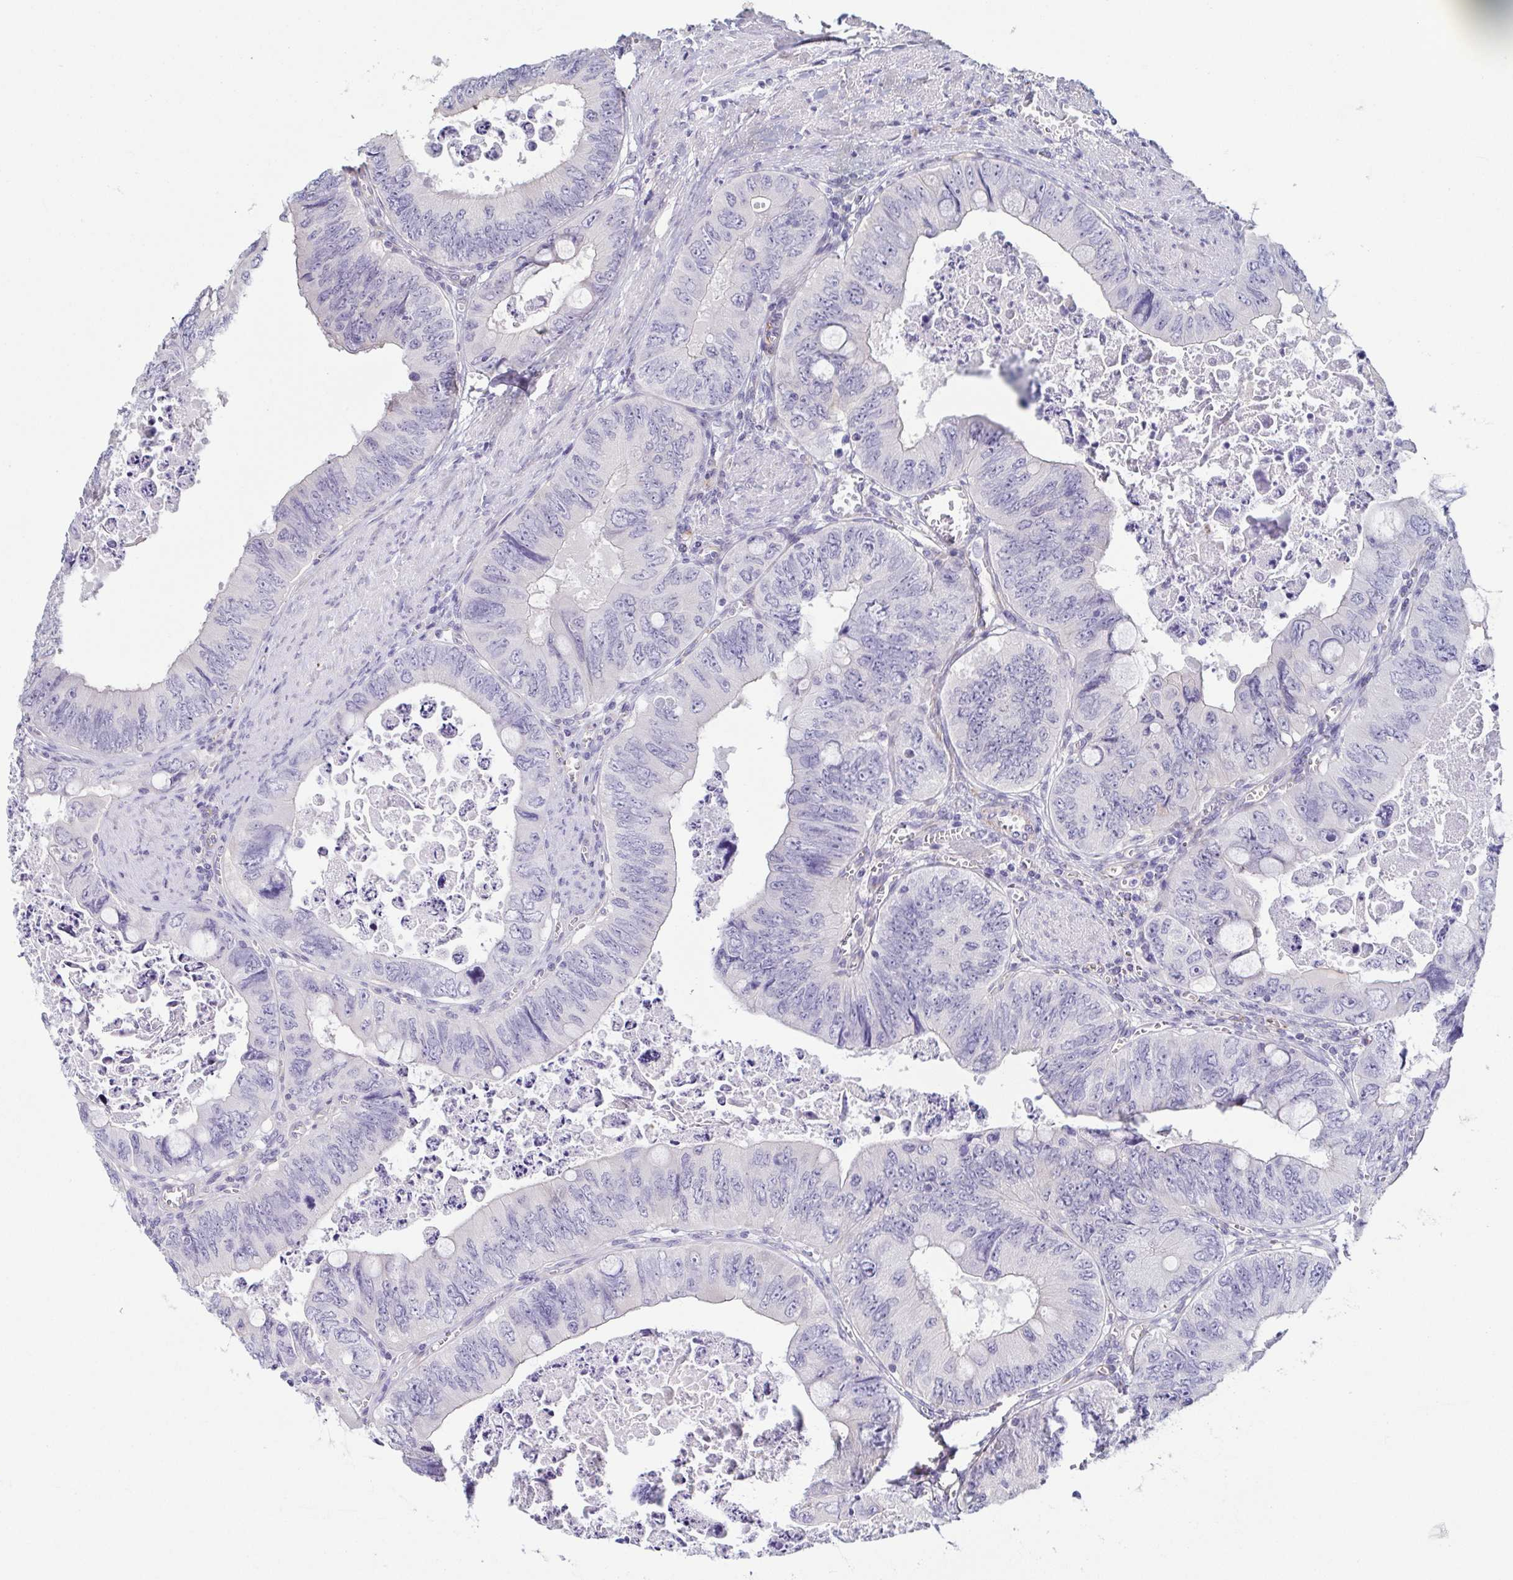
{"staining": {"intensity": "negative", "quantity": "none", "location": "none"}, "tissue": "colorectal cancer", "cell_type": "Tumor cells", "image_type": "cancer", "snomed": [{"axis": "morphology", "description": "Adenocarcinoma, NOS"}, {"axis": "topography", "description": "Colon"}], "caption": "Colorectal cancer was stained to show a protein in brown. There is no significant expression in tumor cells.", "gene": "COL17A1", "patient": {"sex": "female", "age": 84}}